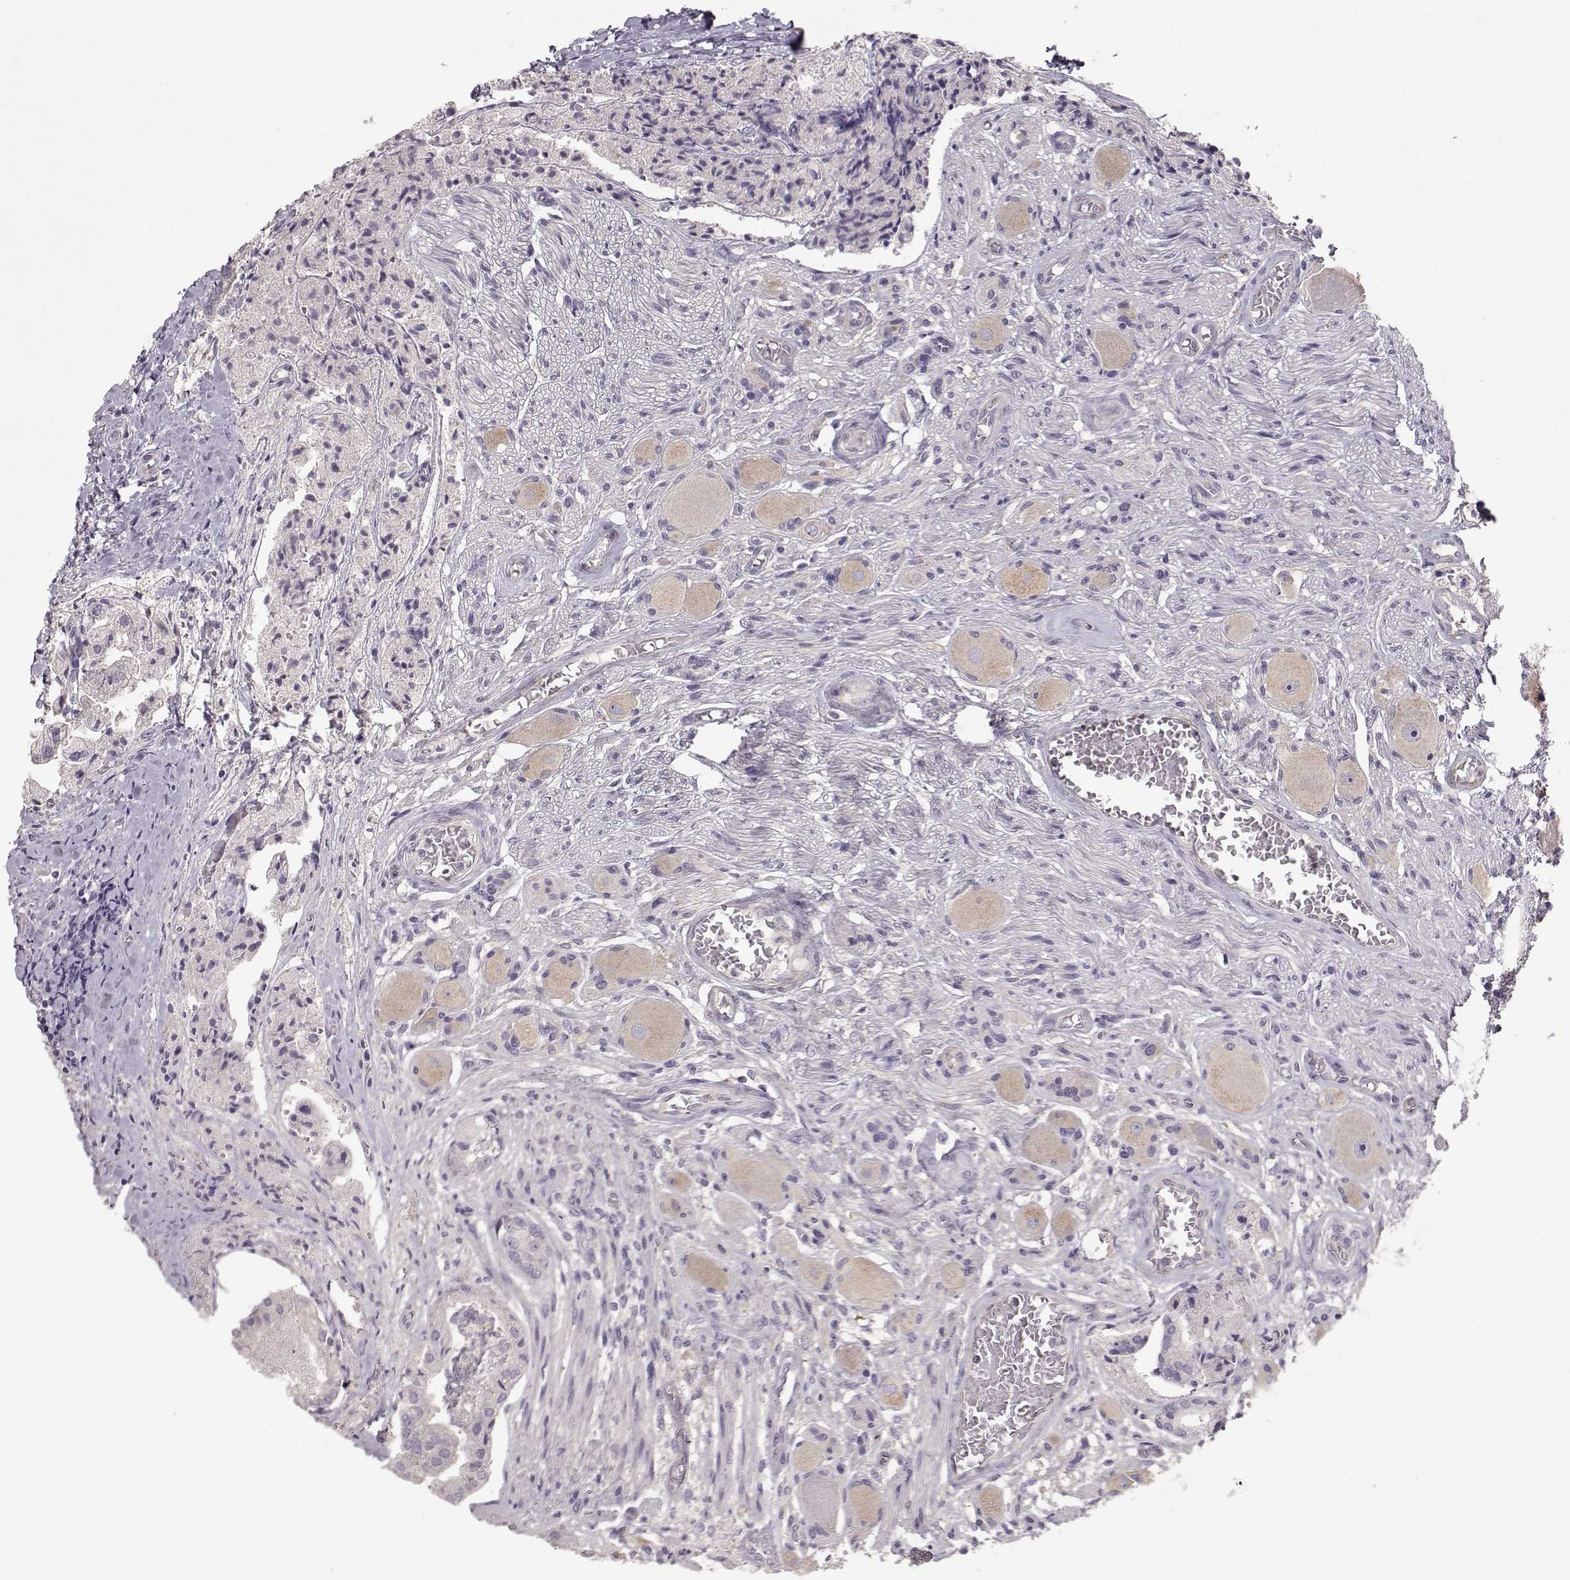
{"staining": {"intensity": "negative", "quantity": "none", "location": "none"}, "tissue": "prostate cancer", "cell_type": "Tumor cells", "image_type": "cancer", "snomed": [{"axis": "morphology", "description": "Adenocarcinoma, NOS"}, {"axis": "topography", "description": "Prostate and seminal vesicle, NOS"}, {"axis": "topography", "description": "Prostate"}], "caption": "Prostate adenocarcinoma was stained to show a protein in brown. There is no significant expression in tumor cells. Brightfield microscopy of immunohistochemistry (IHC) stained with DAB (3,3'-diaminobenzidine) (brown) and hematoxylin (blue), captured at high magnification.", "gene": "ARHGAP8", "patient": {"sex": "male", "age": 44}}